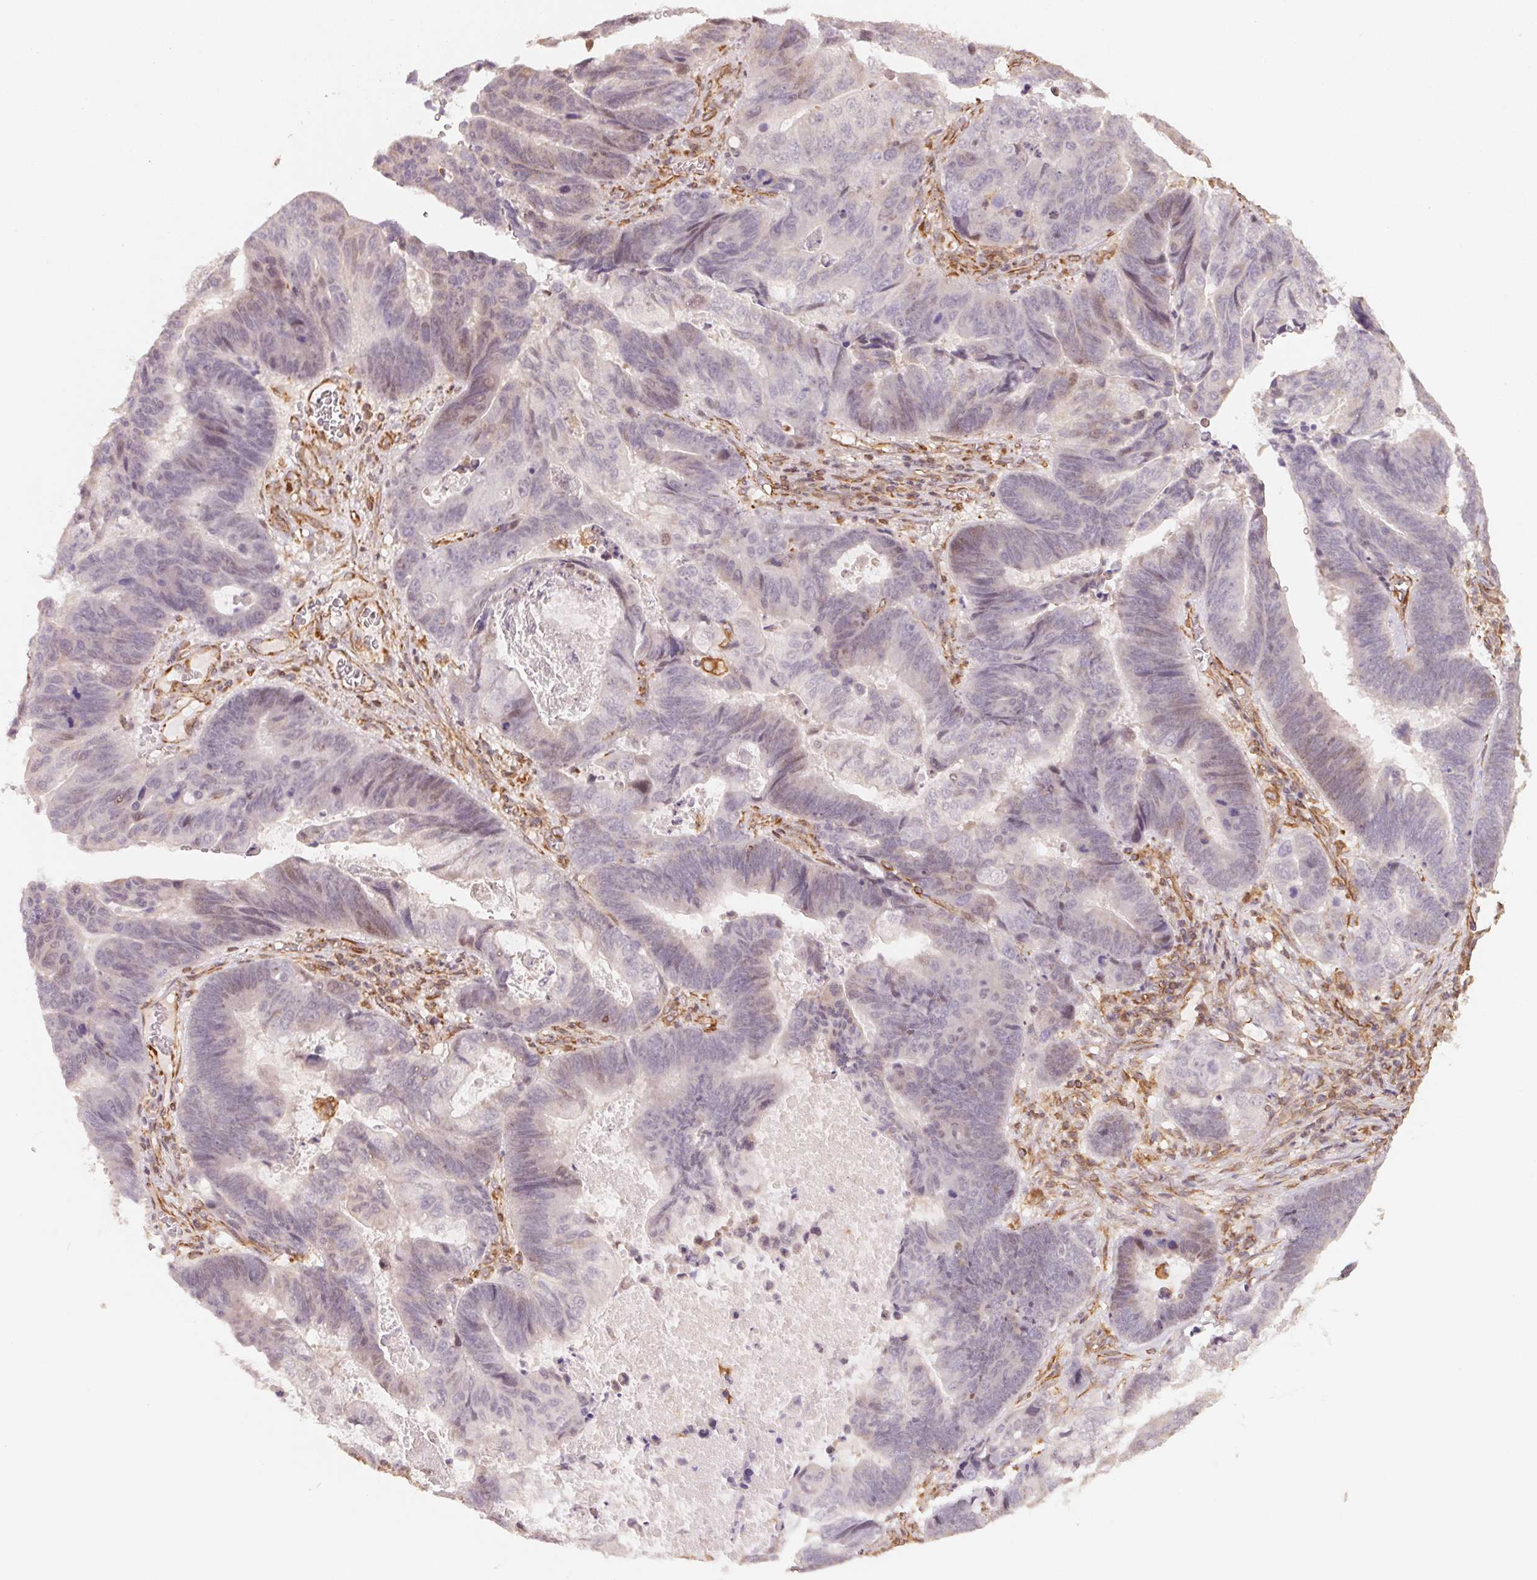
{"staining": {"intensity": "weak", "quantity": "<25%", "location": "nuclear"}, "tissue": "lung cancer", "cell_type": "Tumor cells", "image_type": "cancer", "snomed": [{"axis": "morphology", "description": "Aneuploidy"}, {"axis": "morphology", "description": "Adenocarcinoma, NOS"}, {"axis": "morphology", "description": "Adenocarcinoma primary or metastatic"}, {"axis": "topography", "description": "Lung"}], "caption": "High power microscopy image of an immunohistochemistry image of adenocarcinoma primary or metastatic (lung), revealing no significant expression in tumor cells.", "gene": "FOXR2", "patient": {"sex": "female", "age": 75}}